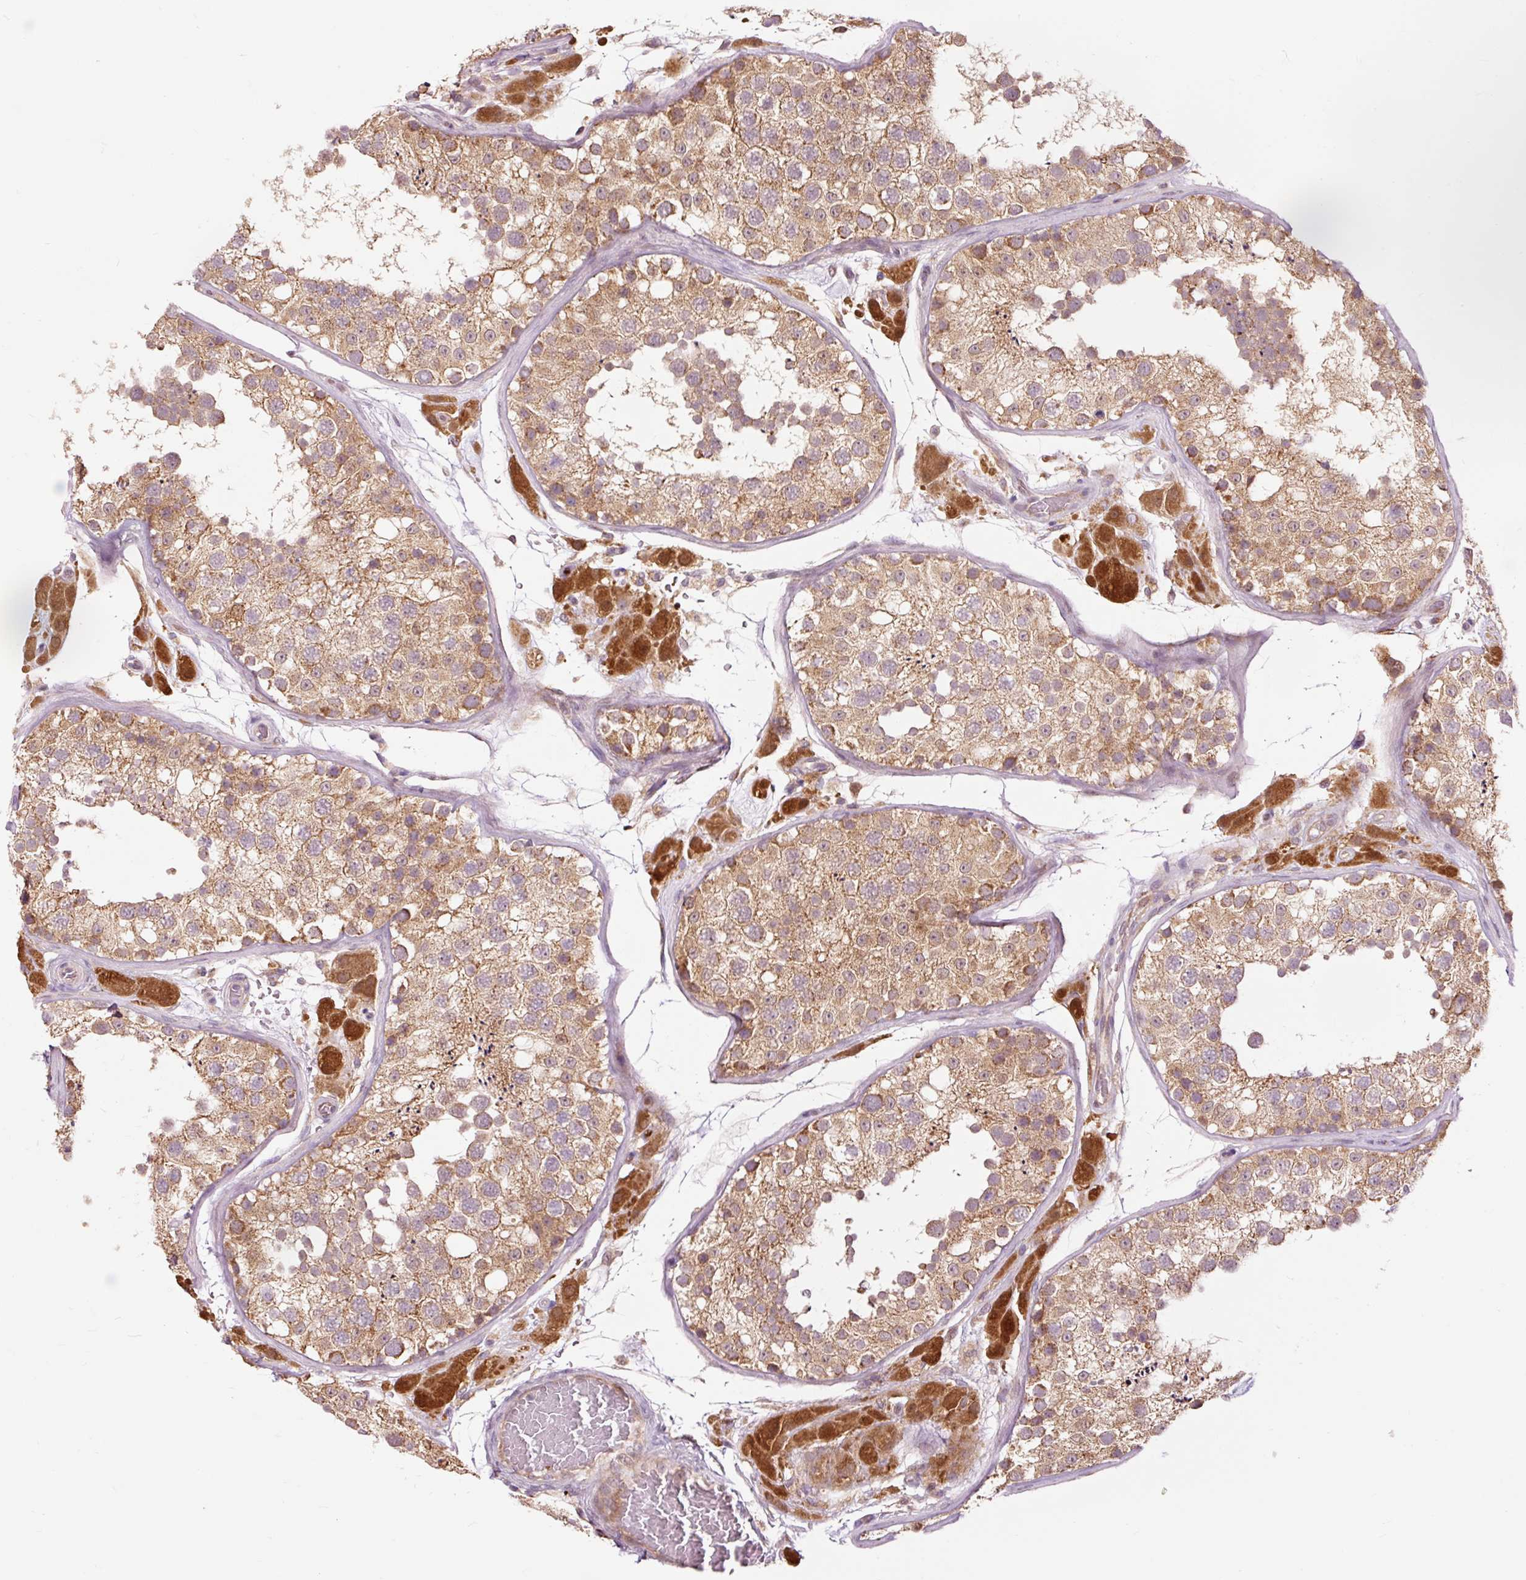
{"staining": {"intensity": "moderate", "quantity": ">75%", "location": "cytoplasmic/membranous"}, "tissue": "testis", "cell_type": "Cells in seminiferous ducts", "image_type": "normal", "snomed": [{"axis": "morphology", "description": "Normal tissue, NOS"}, {"axis": "topography", "description": "Testis"}], "caption": "Cells in seminiferous ducts show medium levels of moderate cytoplasmic/membranous staining in about >75% of cells in normal testis. The protein is stained brown, and the nuclei are stained in blue (DAB (3,3'-diaminobenzidine) IHC with brightfield microscopy, high magnification).", "gene": "PRDX5", "patient": {"sex": "male", "age": 26}}